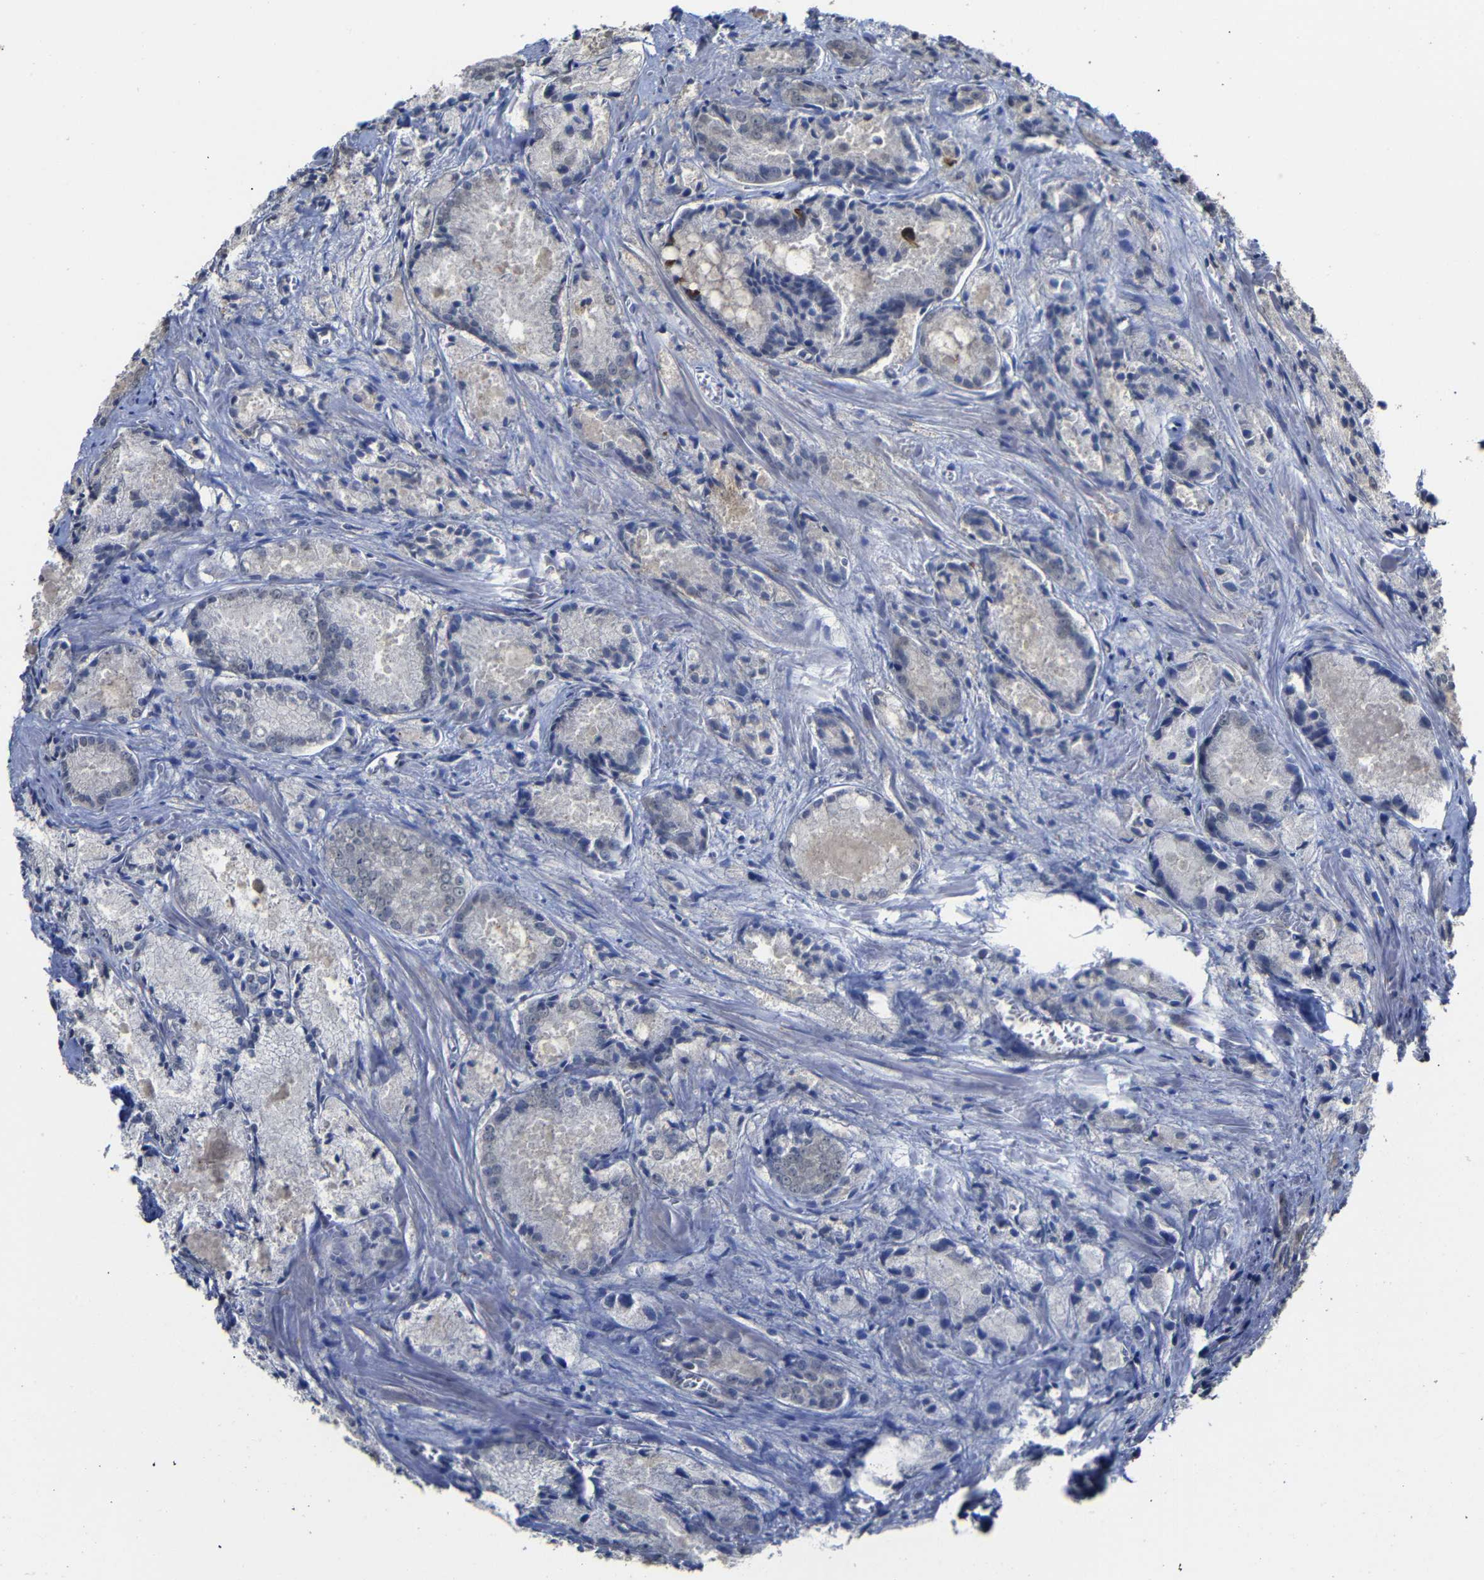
{"staining": {"intensity": "negative", "quantity": "none", "location": "none"}, "tissue": "prostate cancer", "cell_type": "Tumor cells", "image_type": "cancer", "snomed": [{"axis": "morphology", "description": "Adenocarcinoma, Low grade"}, {"axis": "topography", "description": "Prostate"}], "caption": "The histopathology image reveals no staining of tumor cells in low-grade adenocarcinoma (prostate). (DAB (3,3'-diaminobenzidine) immunohistochemistry, high magnification).", "gene": "ATG12", "patient": {"sex": "male", "age": 64}}